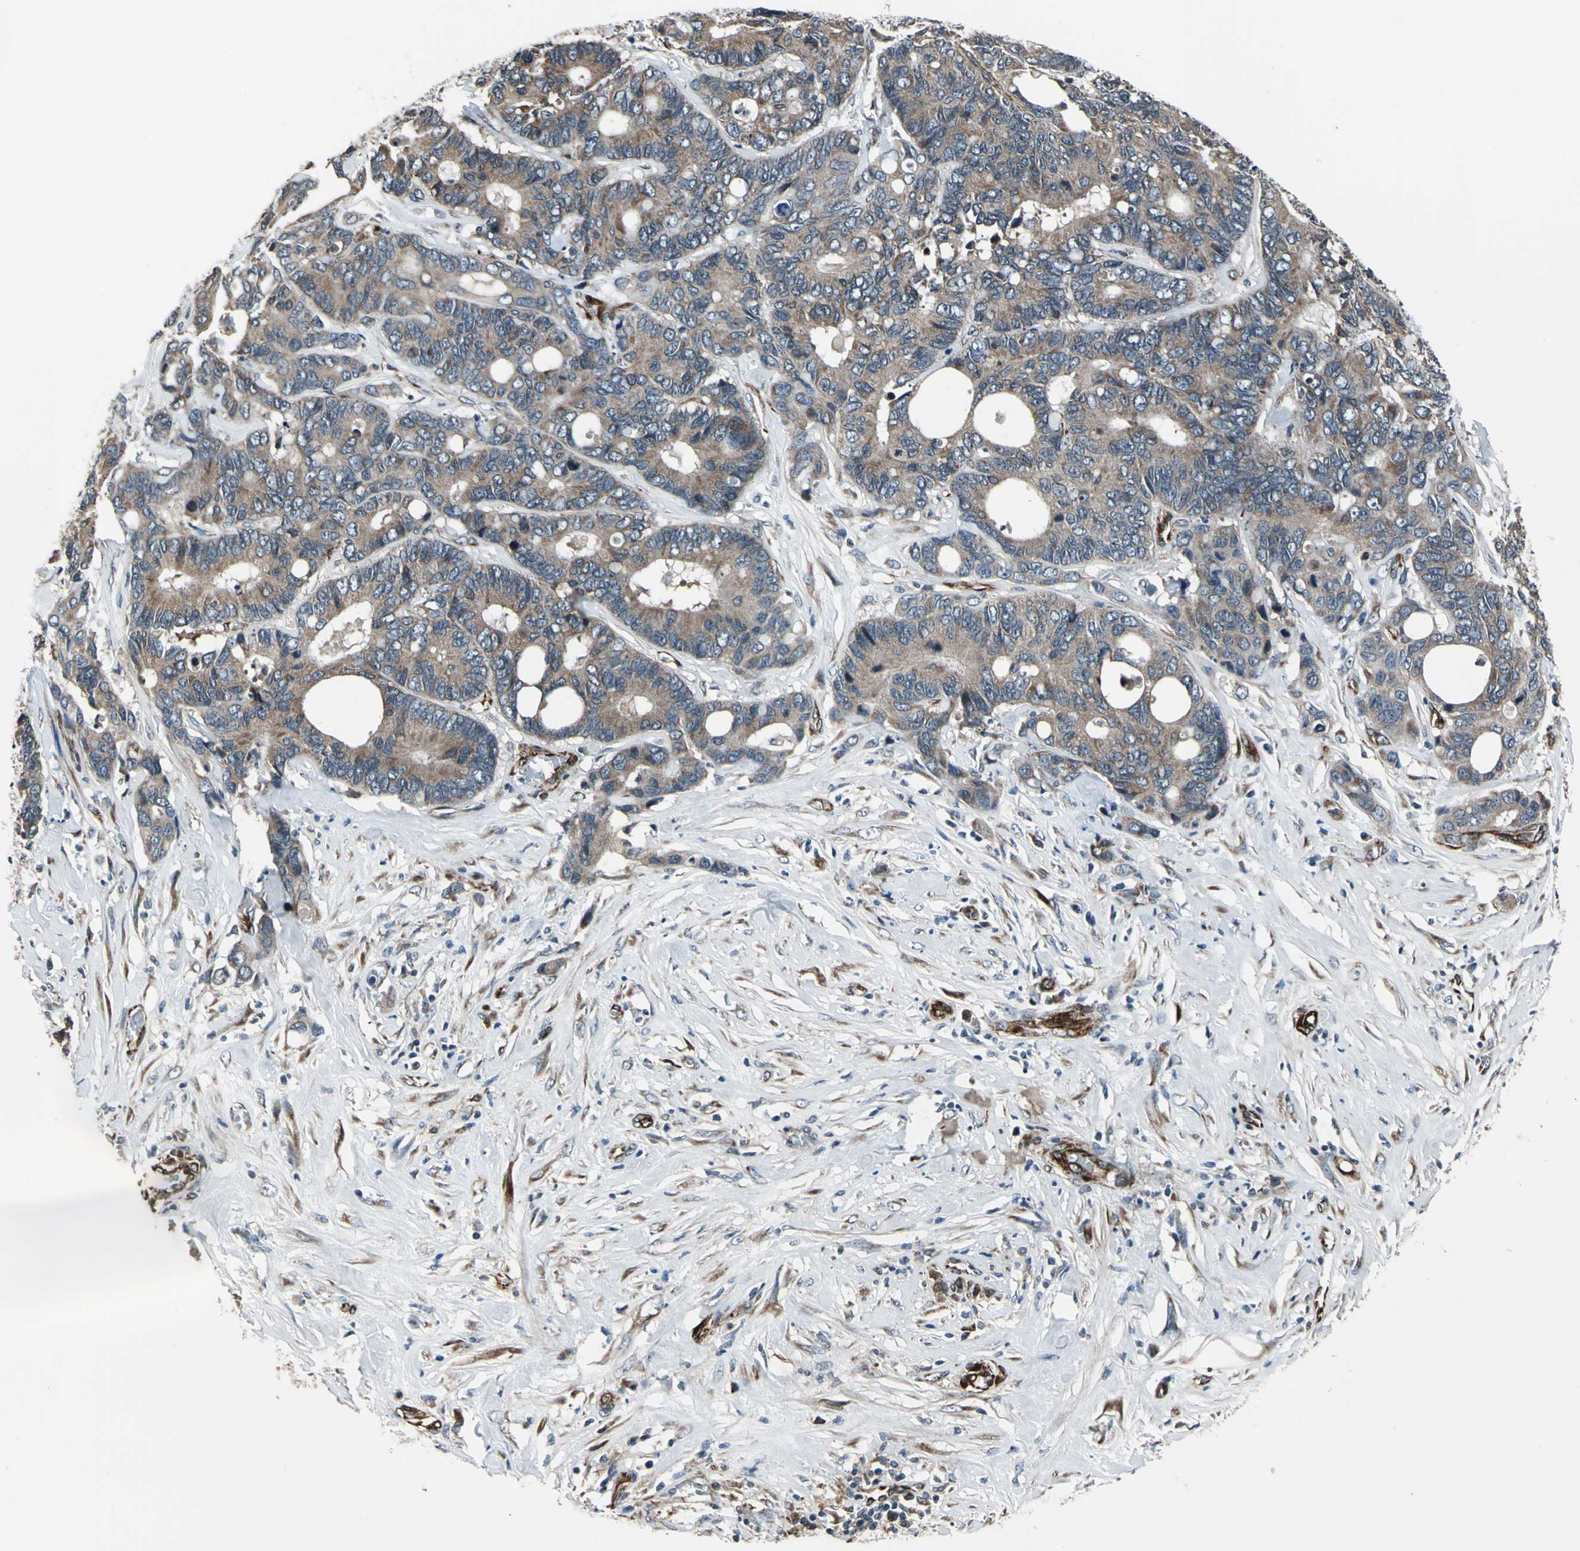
{"staining": {"intensity": "moderate", "quantity": ">75%", "location": "cytoplasmic/membranous"}, "tissue": "colorectal cancer", "cell_type": "Tumor cells", "image_type": "cancer", "snomed": [{"axis": "morphology", "description": "Adenocarcinoma, NOS"}, {"axis": "topography", "description": "Rectum"}], "caption": "The micrograph demonstrates immunohistochemical staining of colorectal adenocarcinoma. There is moderate cytoplasmic/membranous positivity is appreciated in approximately >75% of tumor cells.", "gene": "EXD2", "patient": {"sex": "male", "age": 55}}